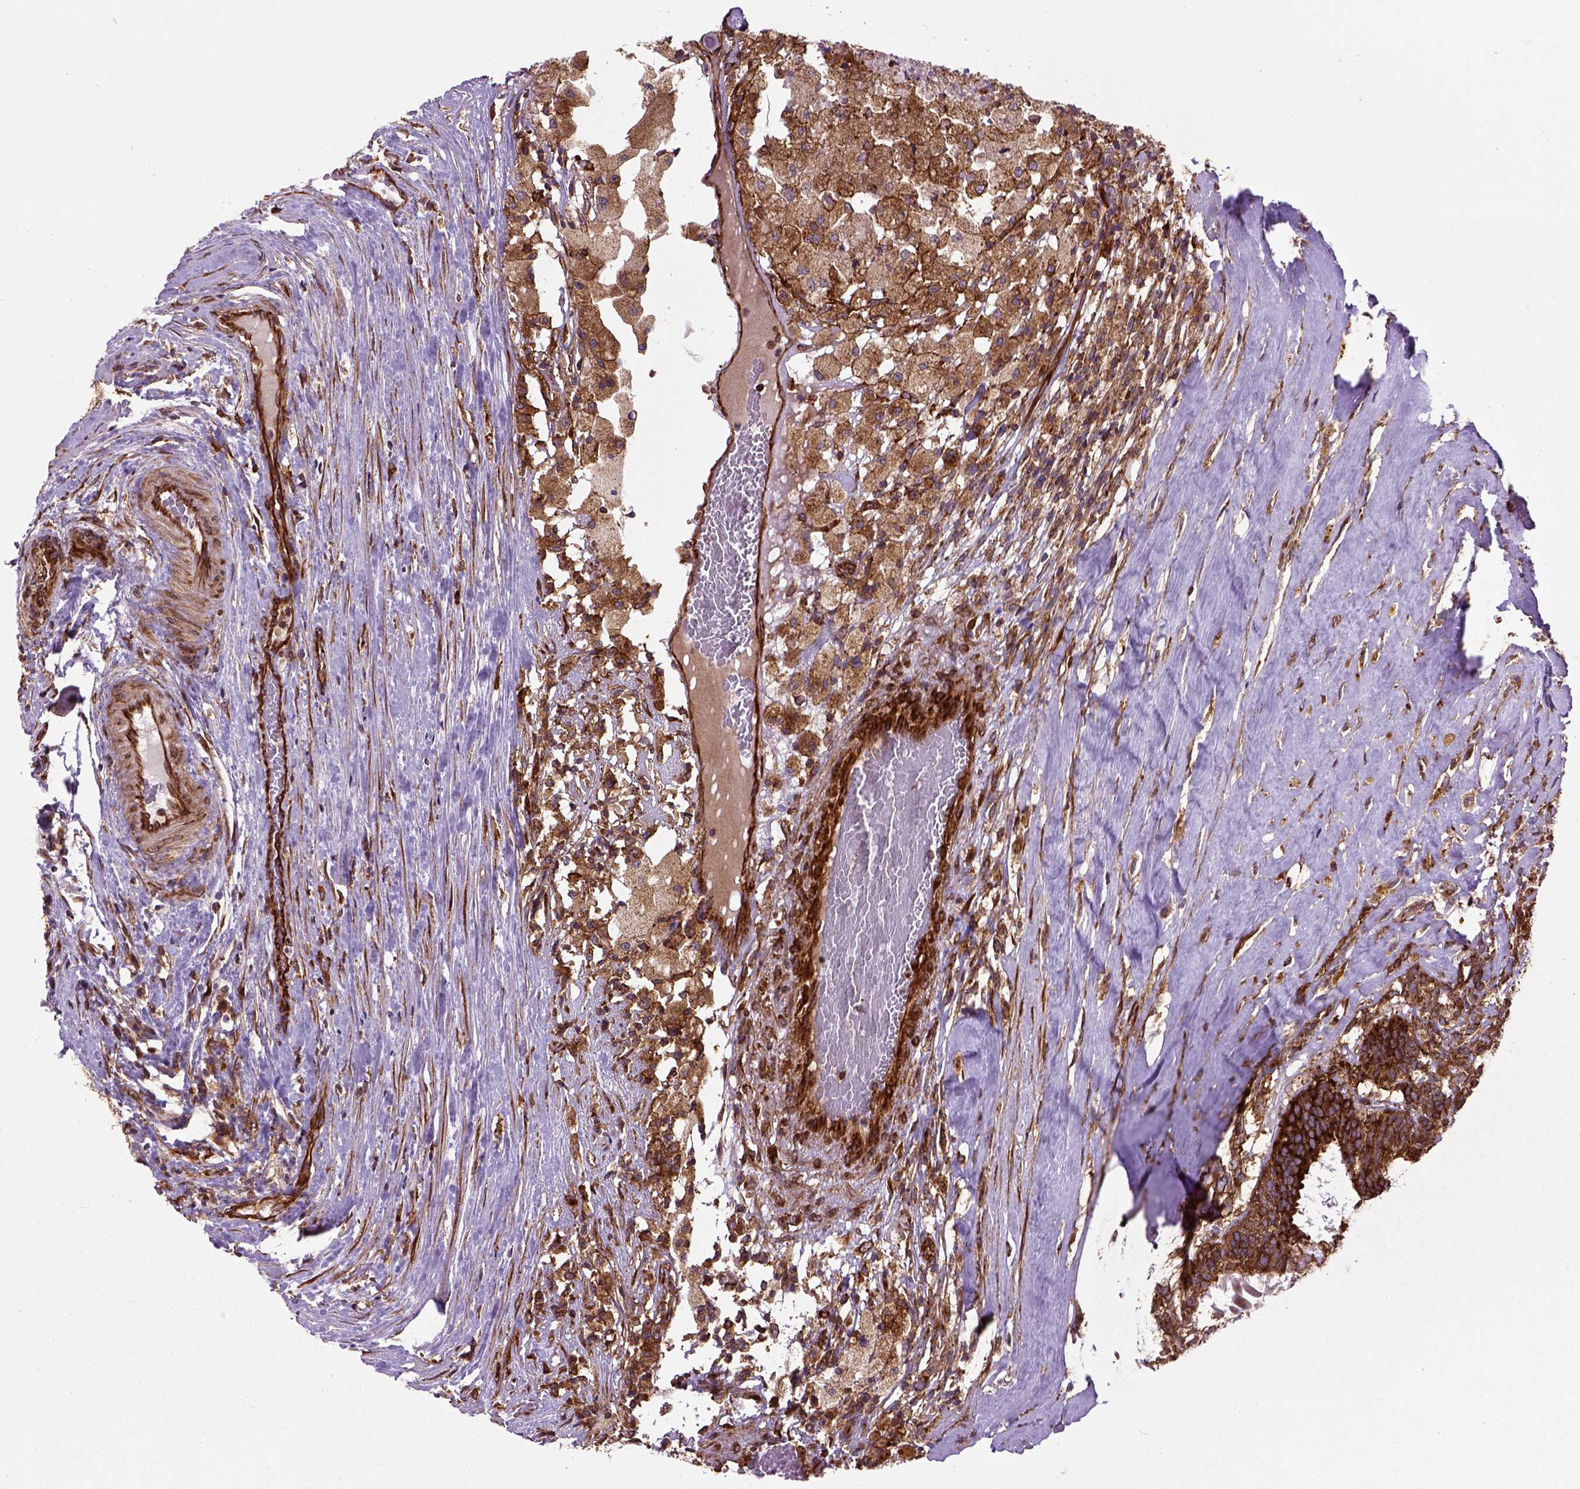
{"staining": {"intensity": "strong", "quantity": ">75%", "location": "cytoplasmic/membranous"}, "tissue": "testis cancer", "cell_type": "Tumor cells", "image_type": "cancer", "snomed": [{"axis": "morphology", "description": "Seminoma, NOS"}, {"axis": "morphology", "description": "Carcinoma, Embryonal, NOS"}, {"axis": "topography", "description": "Testis"}], "caption": "About >75% of tumor cells in testis cancer (embryonal carcinoma) display strong cytoplasmic/membranous protein positivity as visualized by brown immunohistochemical staining.", "gene": "CAPRIN1", "patient": {"sex": "male", "age": 41}}